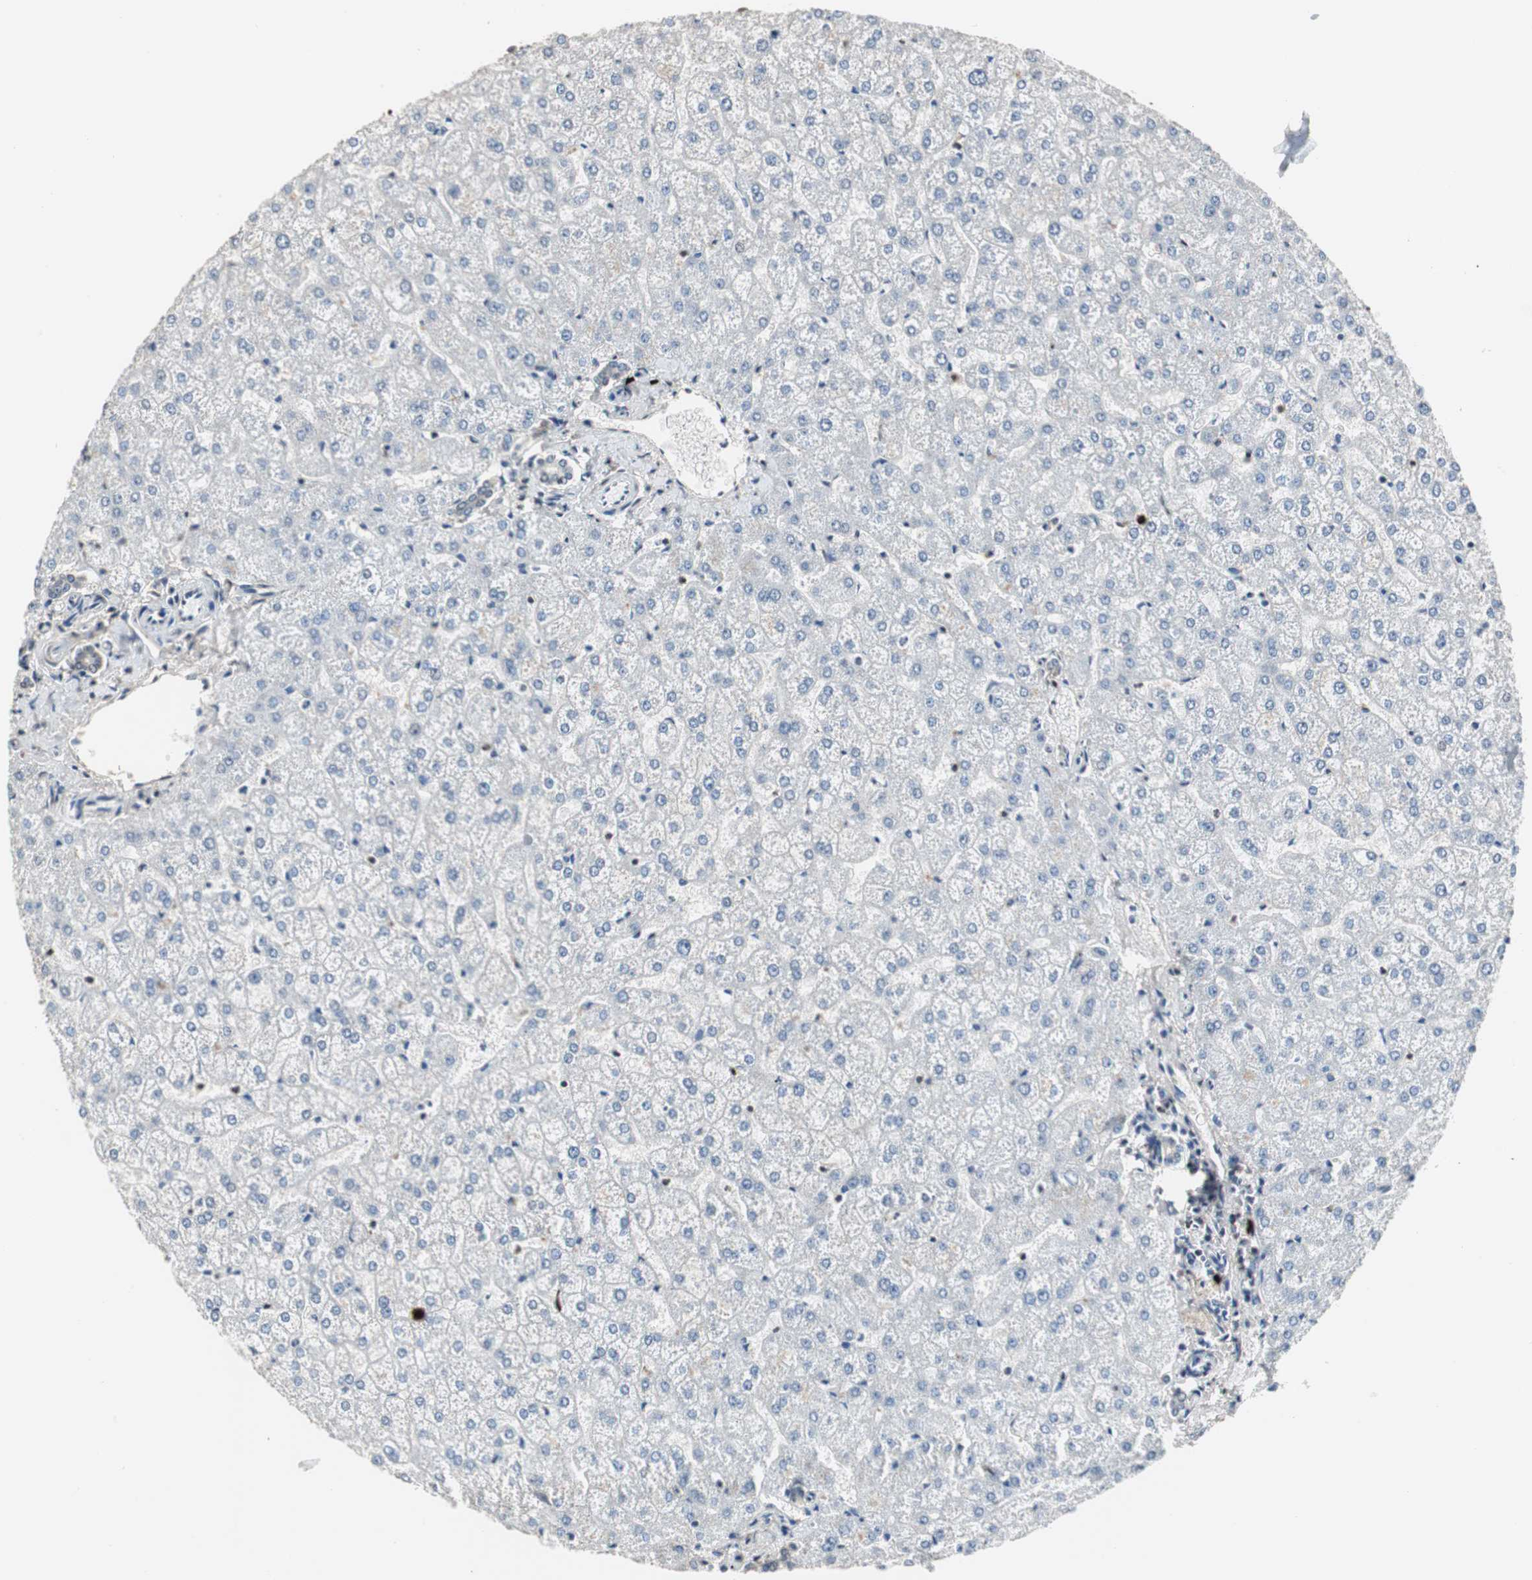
{"staining": {"intensity": "weak", "quantity": ">75%", "location": "cytoplasmic/membranous"}, "tissue": "liver", "cell_type": "Cholangiocytes", "image_type": "normal", "snomed": [{"axis": "morphology", "description": "Normal tissue, NOS"}, {"axis": "topography", "description": "Liver"}], "caption": "This photomicrograph exhibits immunohistochemistry (IHC) staining of normal human liver, with low weak cytoplasmic/membranous staining in approximately >75% of cholangiocytes.", "gene": "TOP2A", "patient": {"sex": "female", "age": 32}}